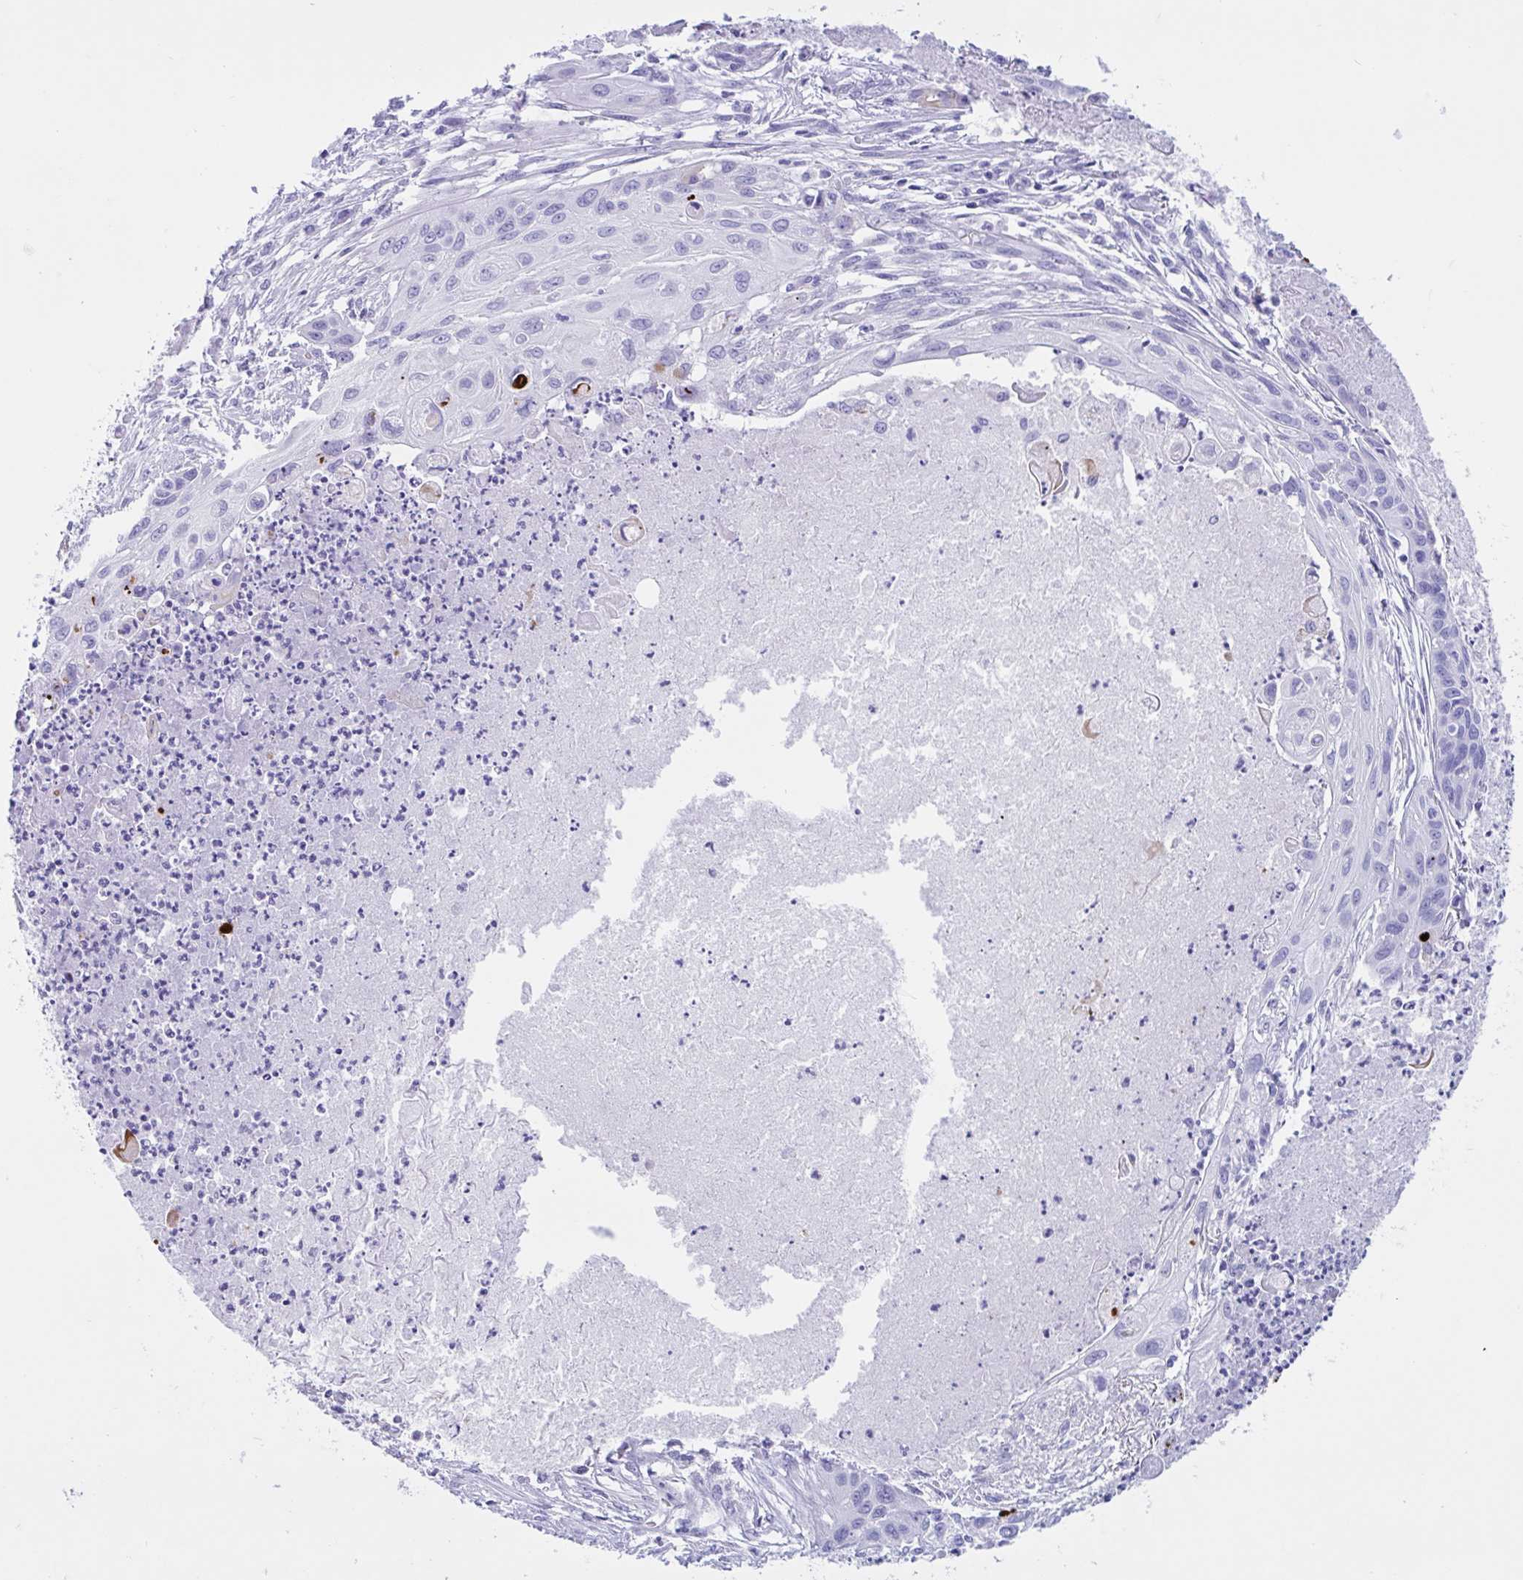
{"staining": {"intensity": "negative", "quantity": "none", "location": "none"}, "tissue": "lung cancer", "cell_type": "Tumor cells", "image_type": "cancer", "snomed": [{"axis": "morphology", "description": "Squamous cell carcinoma, NOS"}, {"axis": "topography", "description": "Lung"}], "caption": "High power microscopy image of an immunohistochemistry (IHC) micrograph of lung cancer, revealing no significant staining in tumor cells.", "gene": "OR4N4", "patient": {"sex": "male", "age": 71}}